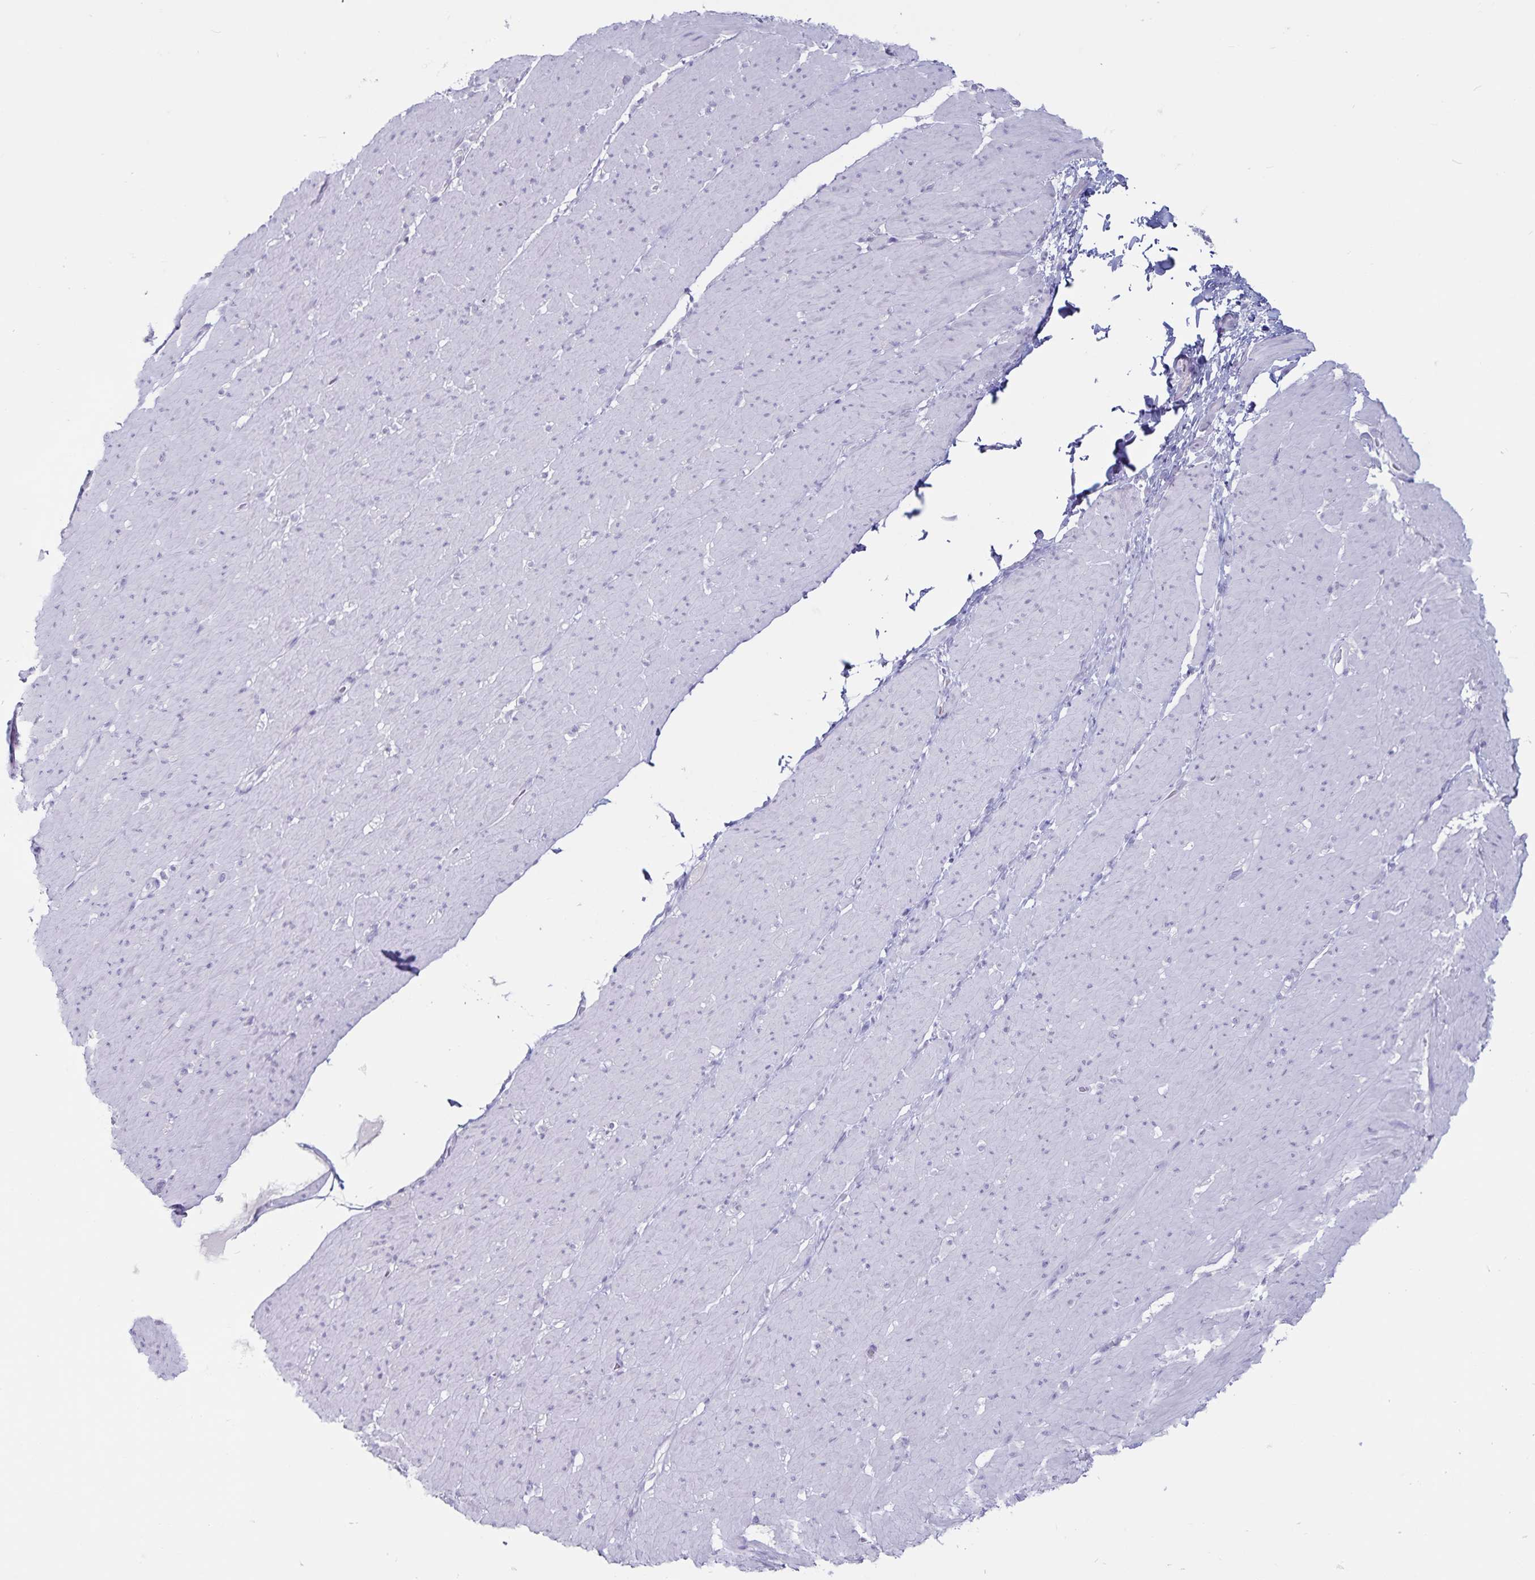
{"staining": {"intensity": "negative", "quantity": "none", "location": "none"}, "tissue": "smooth muscle", "cell_type": "Smooth muscle cells", "image_type": "normal", "snomed": [{"axis": "morphology", "description": "Normal tissue, NOS"}, {"axis": "topography", "description": "Smooth muscle"}, {"axis": "topography", "description": "Rectum"}], "caption": "The immunohistochemistry micrograph has no significant staining in smooth muscle cells of smooth muscle.", "gene": "GNLY", "patient": {"sex": "male", "age": 53}}